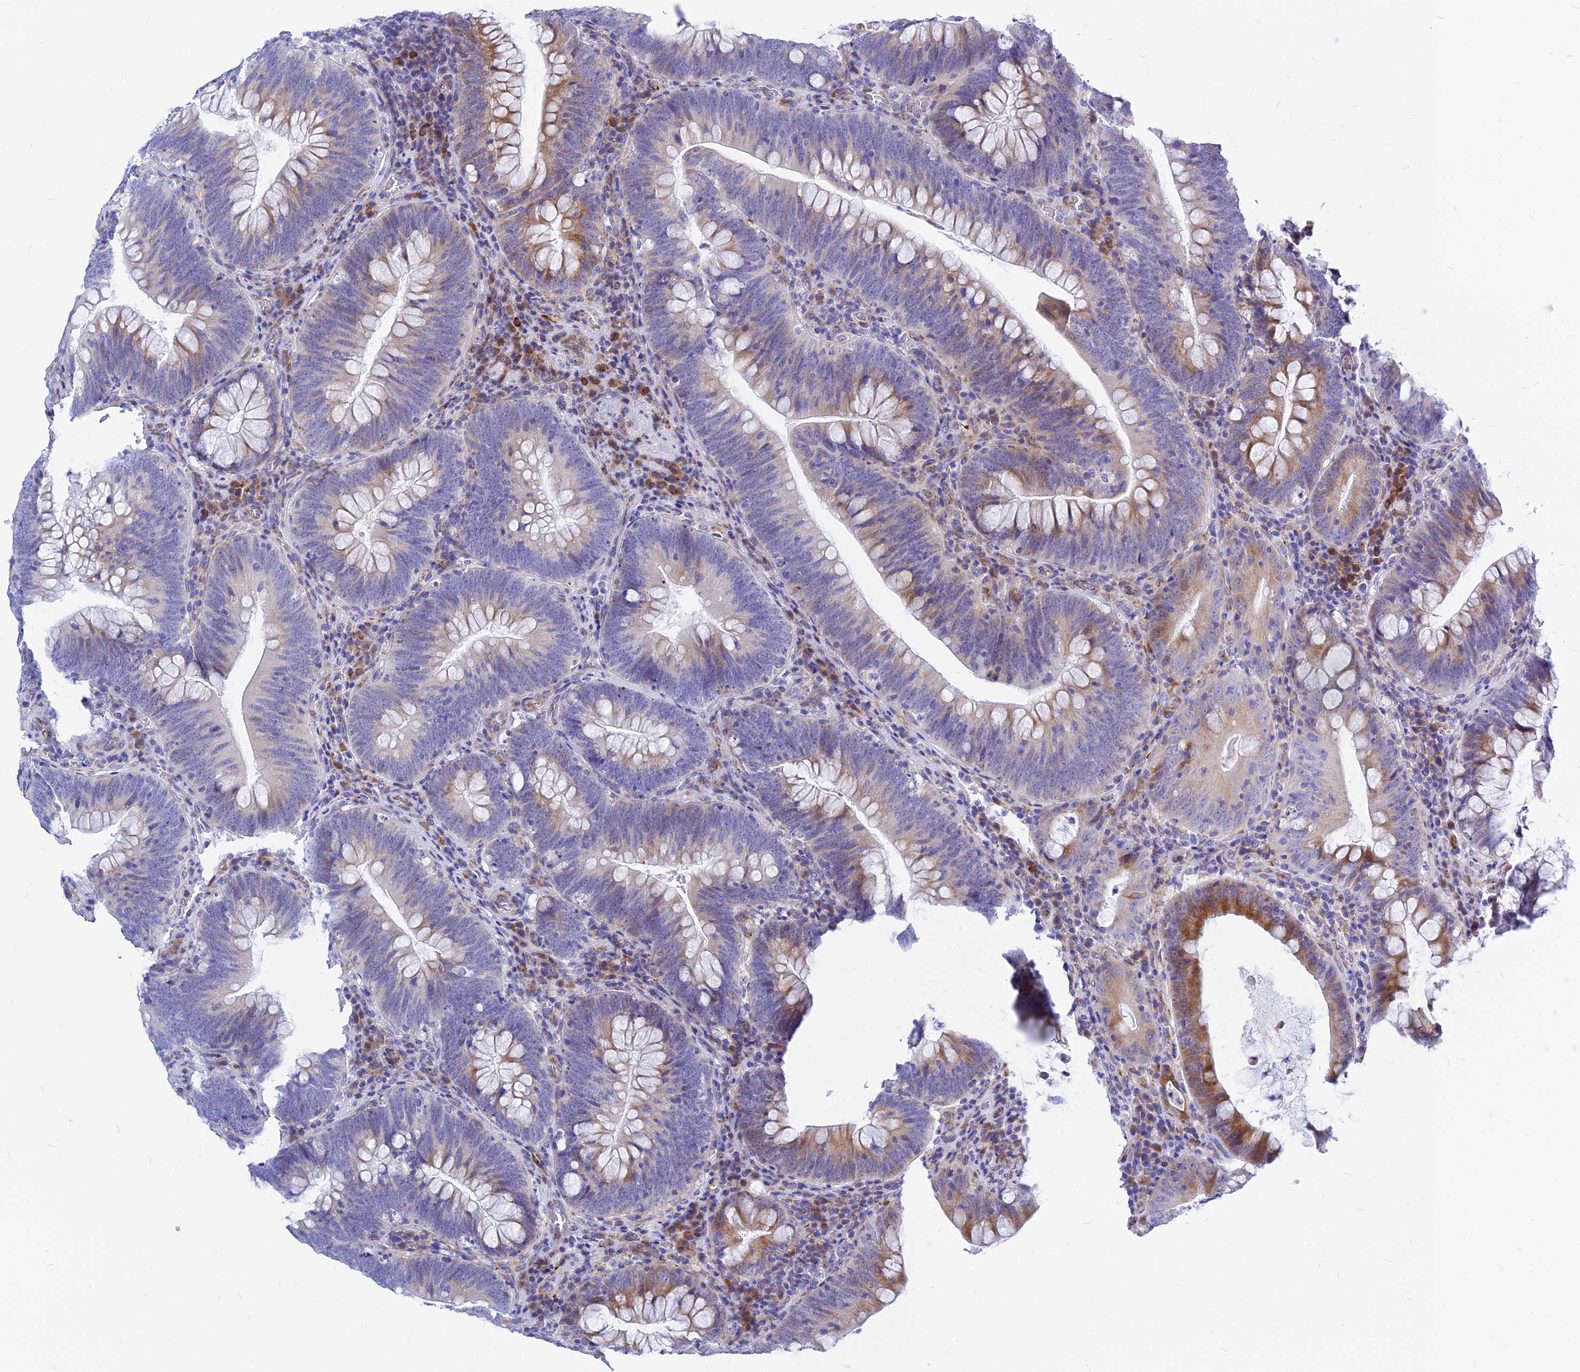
{"staining": {"intensity": "moderate", "quantity": "<25%", "location": "cytoplasmic/membranous"}, "tissue": "colorectal cancer", "cell_type": "Tumor cells", "image_type": "cancer", "snomed": [{"axis": "morphology", "description": "Normal tissue, NOS"}, {"axis": "topography", "description": "Colon"}], "caption": "Human colorectal cancer stained with a protein marker reveals moderate staining in tumor cells.", "gene": "CNOT6", "patient": {"sex": "female", "age": 82}}